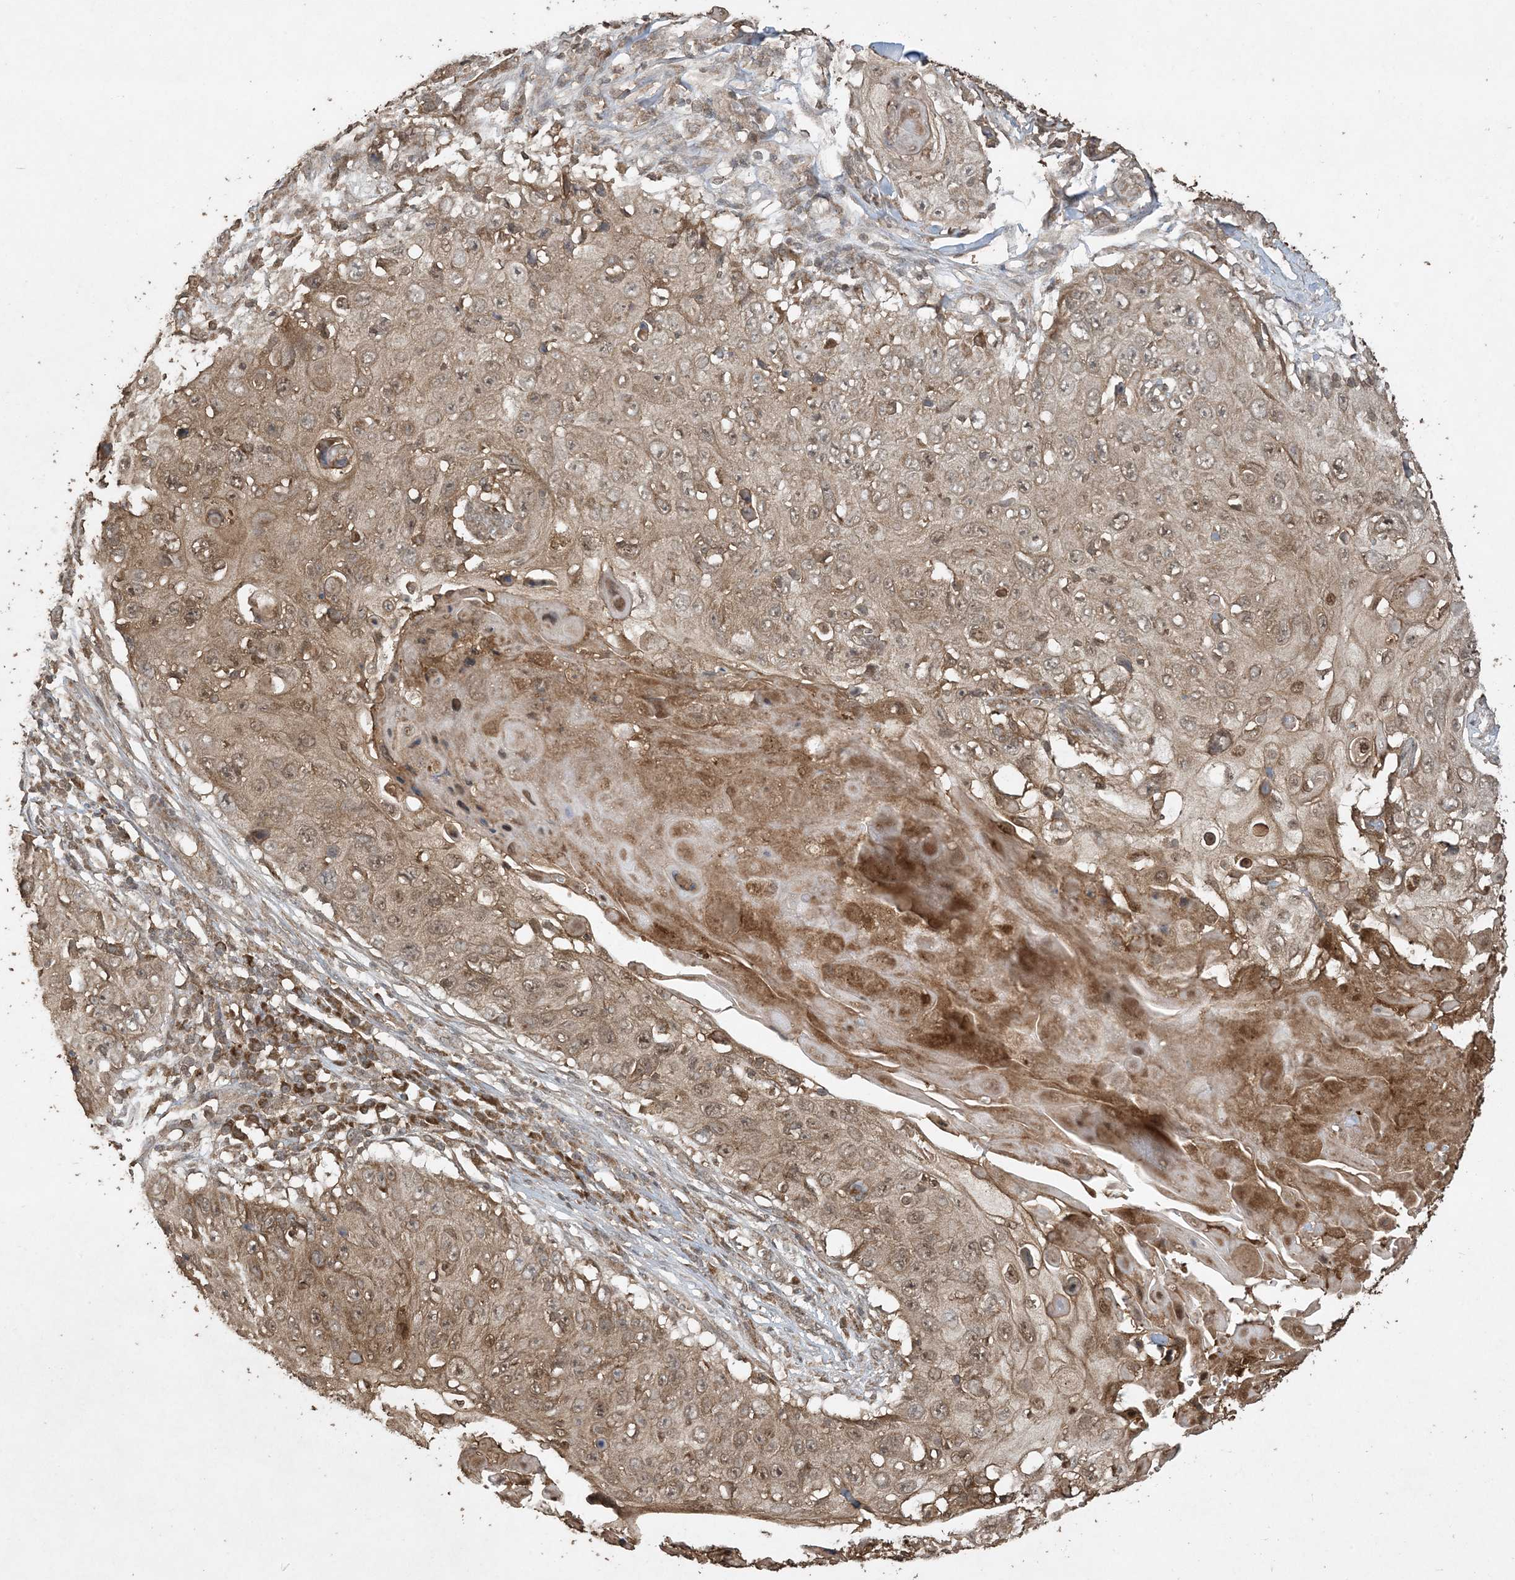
{"staining": {"intensity": "moderate", "quantity": ">75%", "location": "cytoplasmic/membranous,nuclear"}, "tissue": "skin cancer", "cell_type": "Tumor cells", "image_type": "cancer", "snomed": [{"axis": "morphology", "description": "Squamous cell carcinoma, NOS"}, {"axis": "topography", "description": "Skin"}], "caption": "This is a histology image of immunohistochemistry staining of skin cancer (squamous cell carcinoma), which shows moderate expression in the cytoplasmic/membranous and nuclear of tumor cells.", "gene": "EFCAB8", "patient": {"sex": "male", "age": 86}}